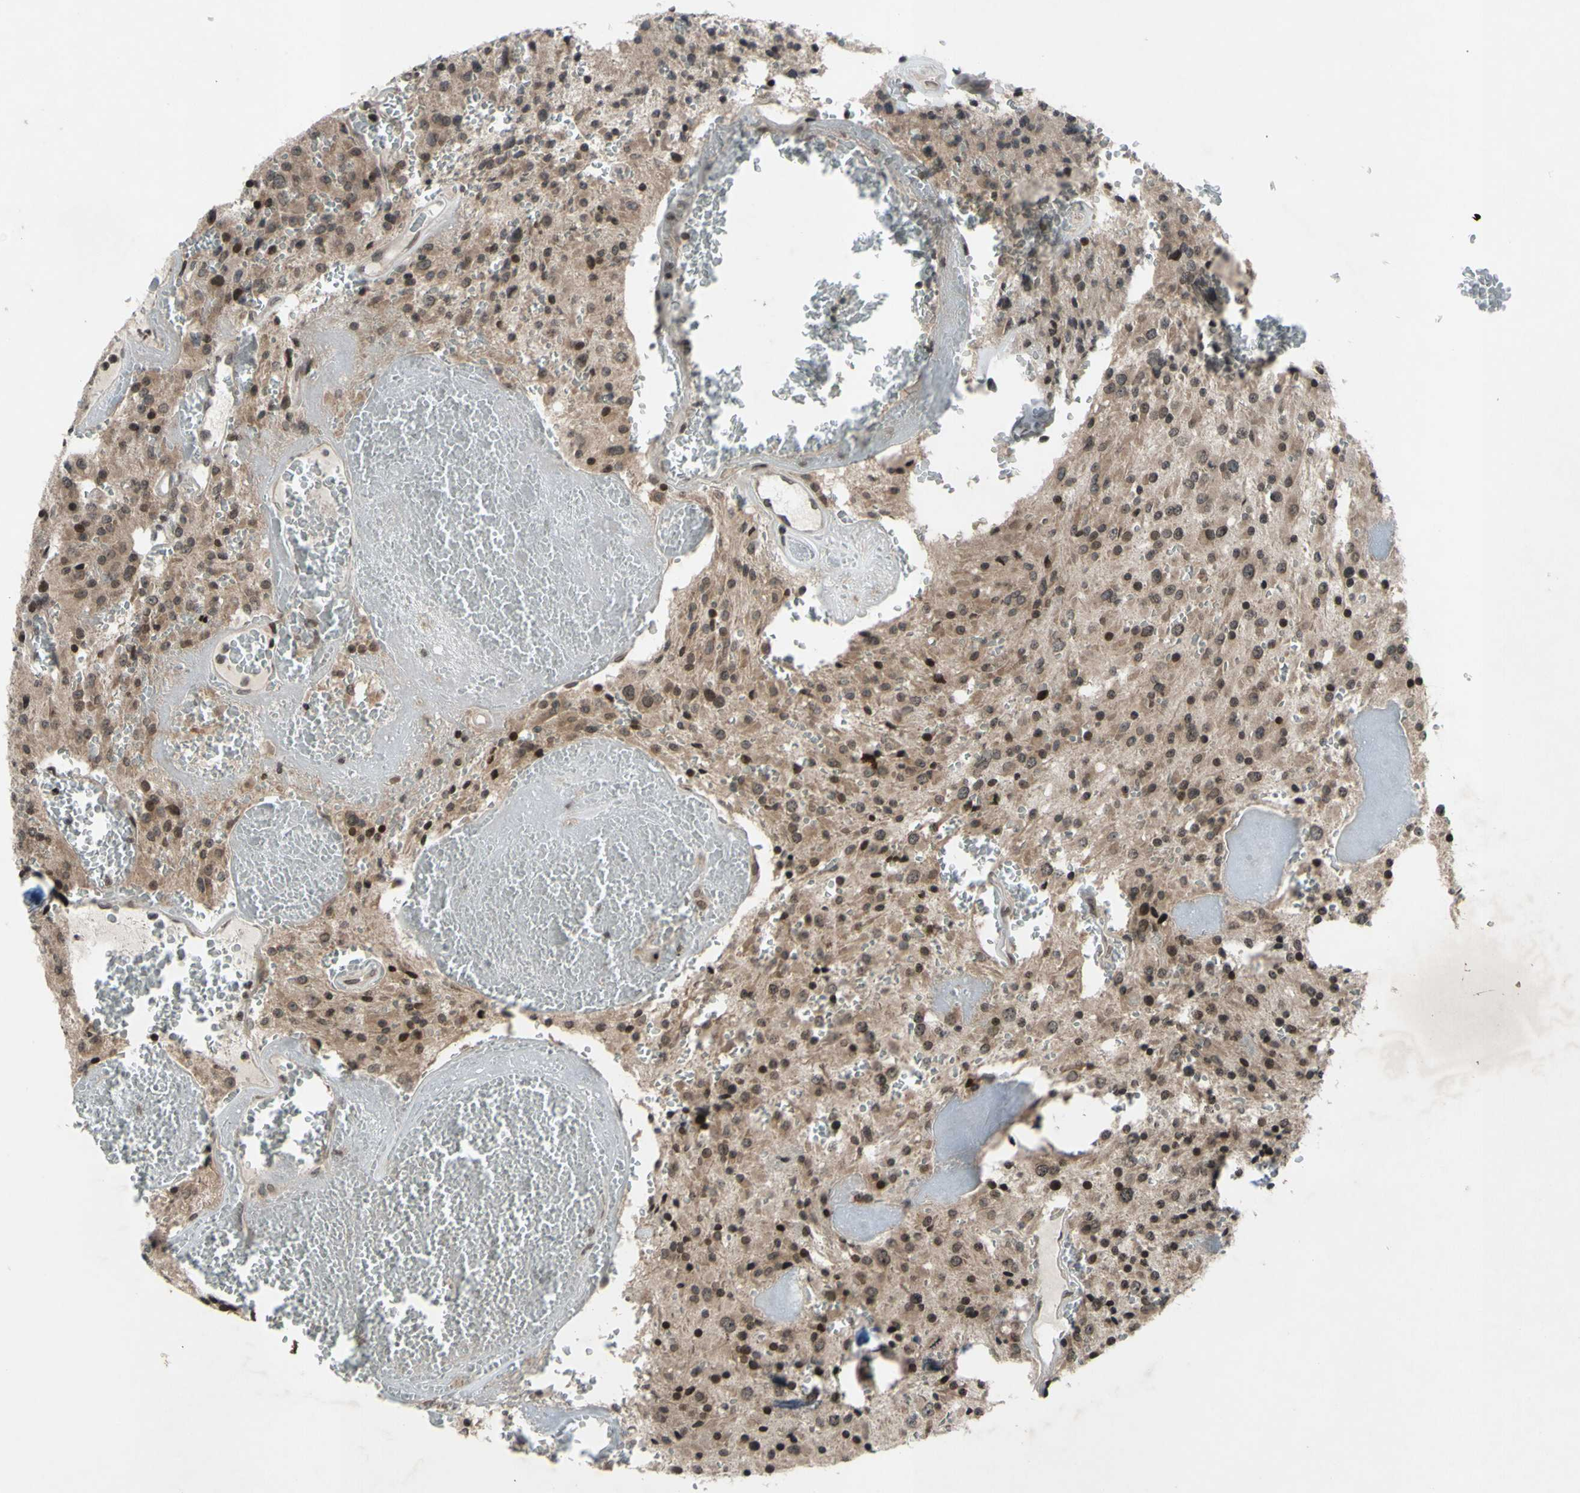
{"staining": {"intensity": "strong", "quantity": "<25%", "location": "nuclear"}, "tissue": "glioma", "cell_type": "Tumor cells", "image_type": "cancer", "snomed": [{"axis": "morphology", "description": "Glioma, malignant, Low grade"}, {"axis": "topography", "description": "Brain"}], "caption": "The immunohistochemical stain highlights strong nuclear positivity in tumor cells of glioma tissue.", "gene": "XPO1", "patient": {"sex": "male", "age": 58}}